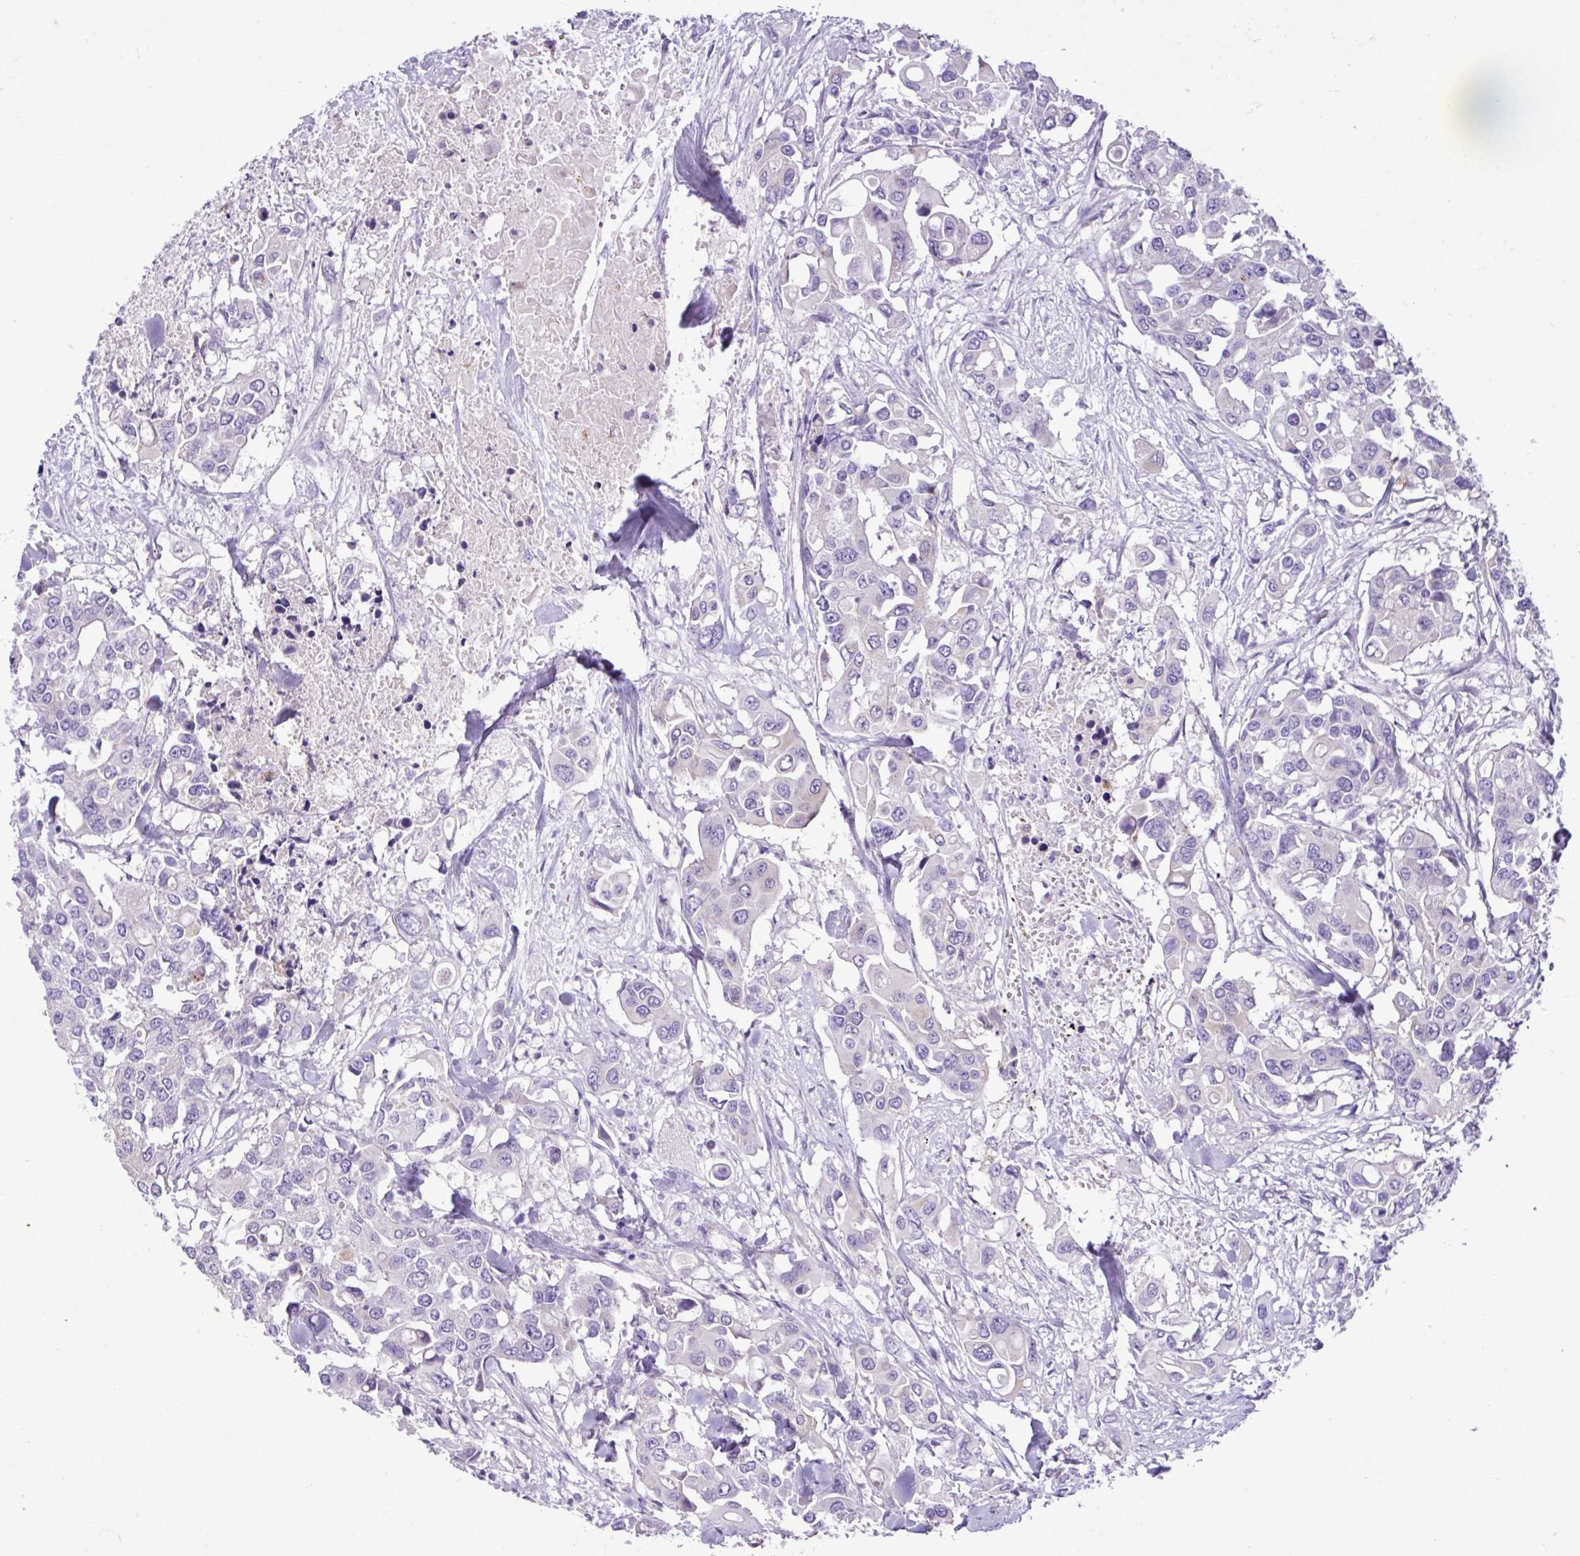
{"staining": {"intensity": "negative", "quantity": "none", "location": "none"}, "tissue": "colorectal cancer", "cell_type": "Tumor cells", "image_type": "cancer", "snomed": [{"axis": "morphology", "description": "Adenocarcinoma, NOS"}, {"axis": "topography", "description": "Colon"}], "caption": "The histopathology image reveals no staining of tumor cells in adenocarcinoma (colorectal).", "gene": "ZSCAN5A", "patient": {"sex": "male", "age": 77}}